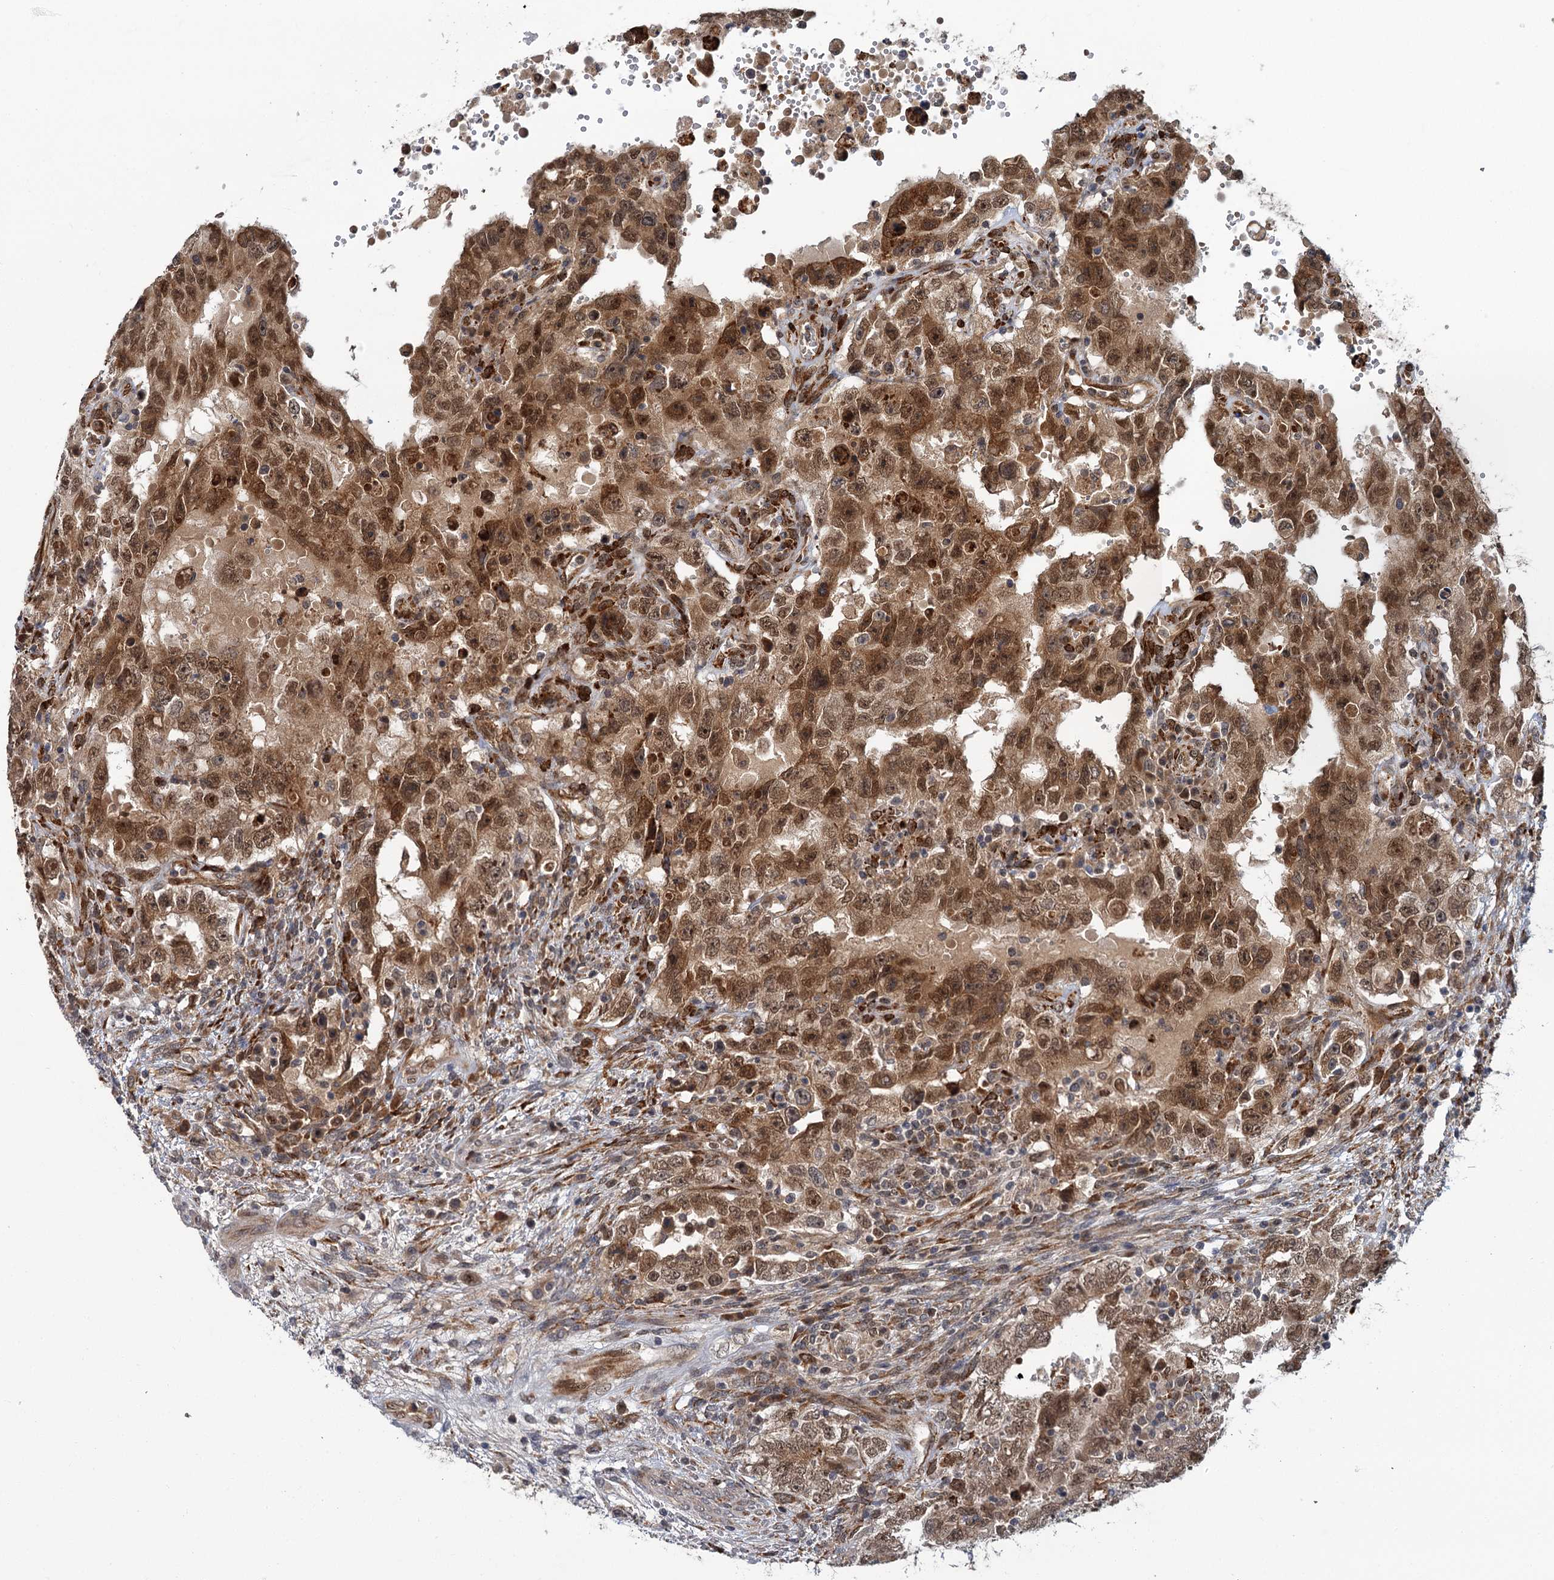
{"staining": {"intensity": "moderate", "quantity": ">75%", "location": "cytoplasmic/membranous,nuclear"}, "tissue": "testis cancer", "cell_type": "Tumor cells", "image_type": "cancer", "snomed": [{"axis": "morphology", "description": "Carcinoma, Embryonal, NOS"}, {"axis": "topography", "description": "Testis"}], "caption": "Protein expression analysis of testis cancer exhibits moderate cytoplasmic/membranous and nuclear positivity in about >75% of tumor cells.", "gene": "APBA2", "patient": {"sex": "male", "age": 26}}